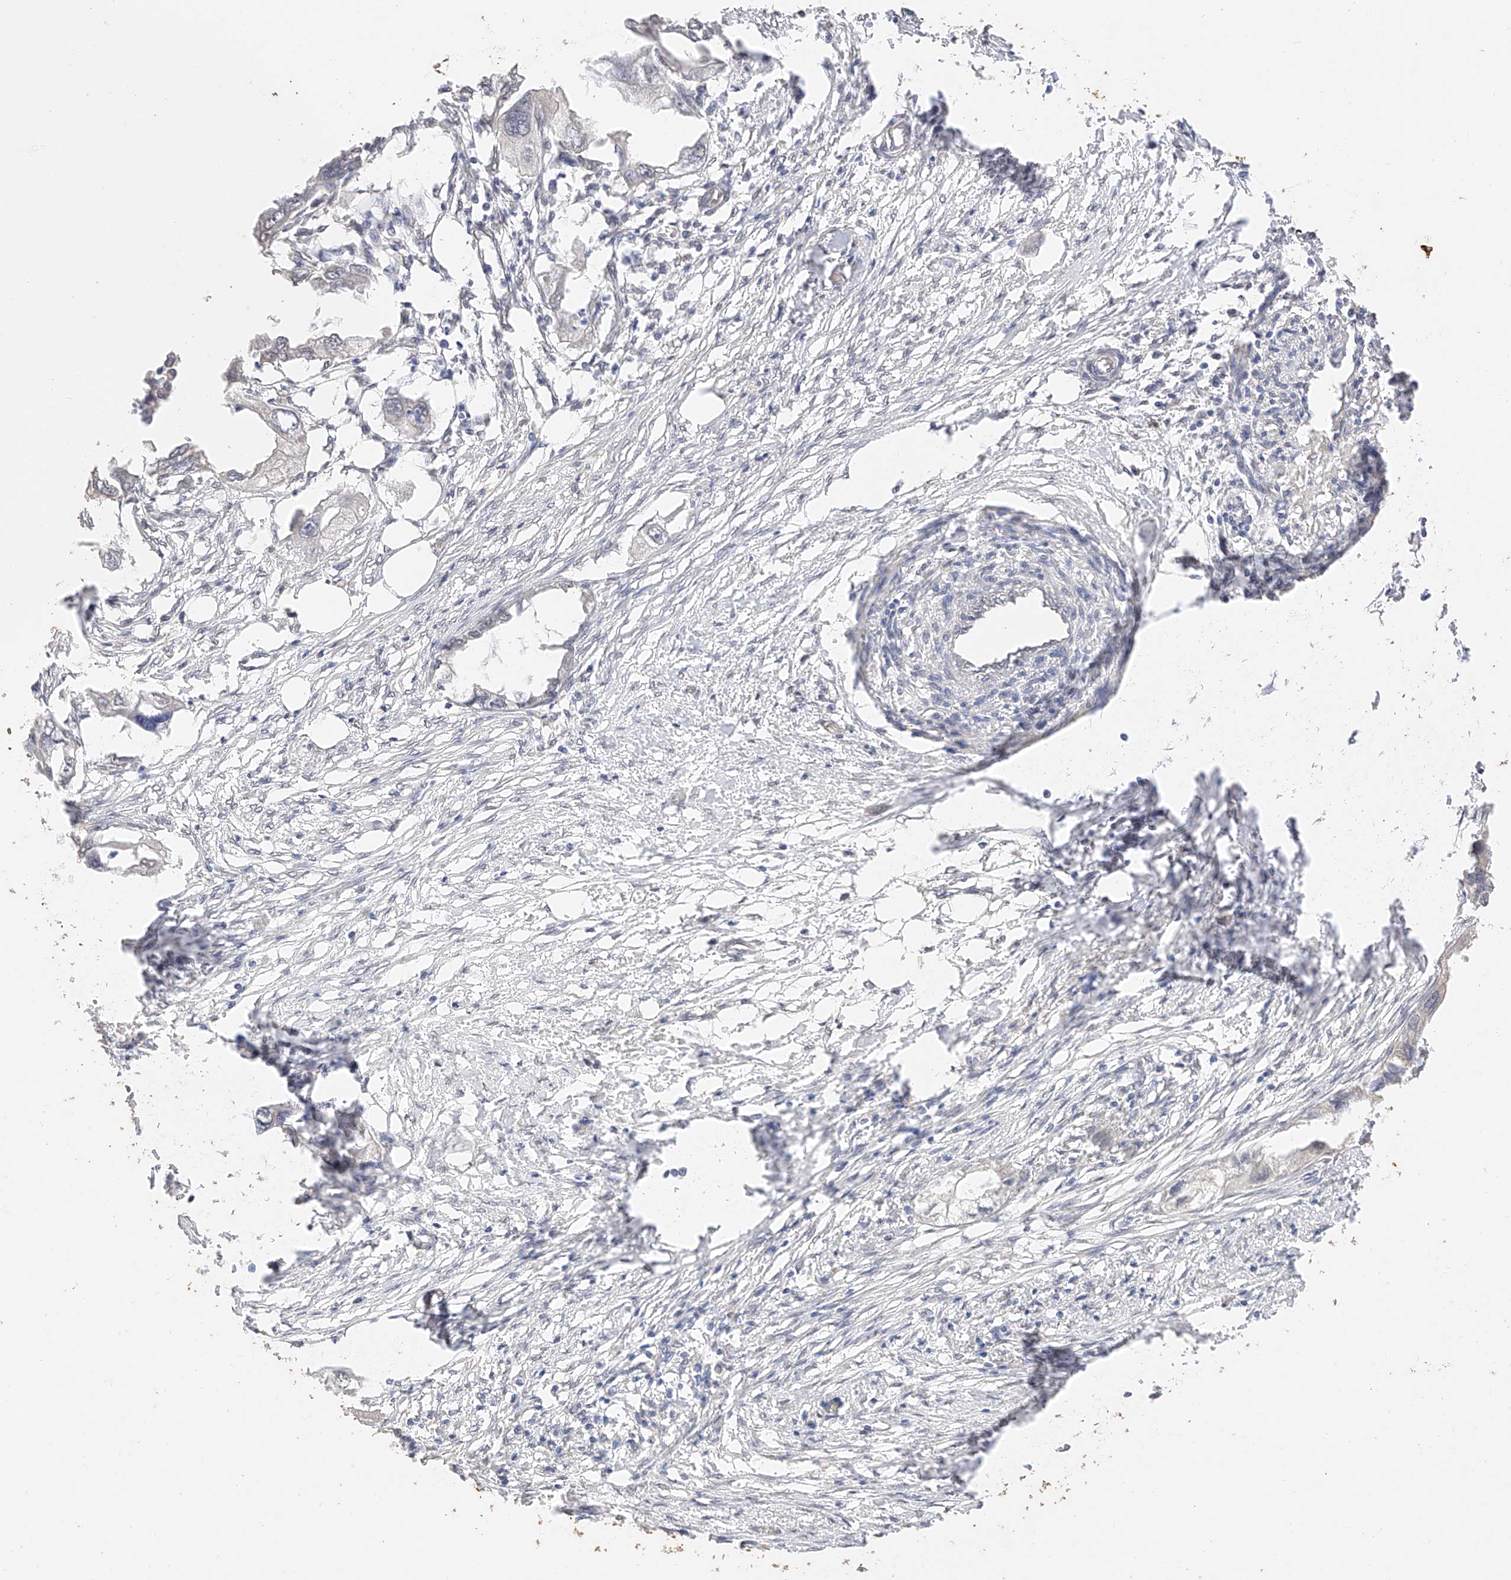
{"staining": {"intensity": "negative", "quantity": "none", "location": "none"}, "tissue": "endometrial cancer", "cell_type": "Tumor cells", "image_type": "cancer", "snomed": [{"axis": "morphology", "description": "Adenocarcinoma, NOS"}, {"axis": "morphology", "description": "Adenocarcinoma, metastatic, NOS"}, {"axis": "topography", "description": "Adipose tissue"}, {"axis": "topography", "description": "Endometrium"}], "caption": "Tumor cells are negative for protein expression in human endometrial adenocarcinoma.", "gene": "IL22RA2", "patient": {"sex": "female", "age": 67}}